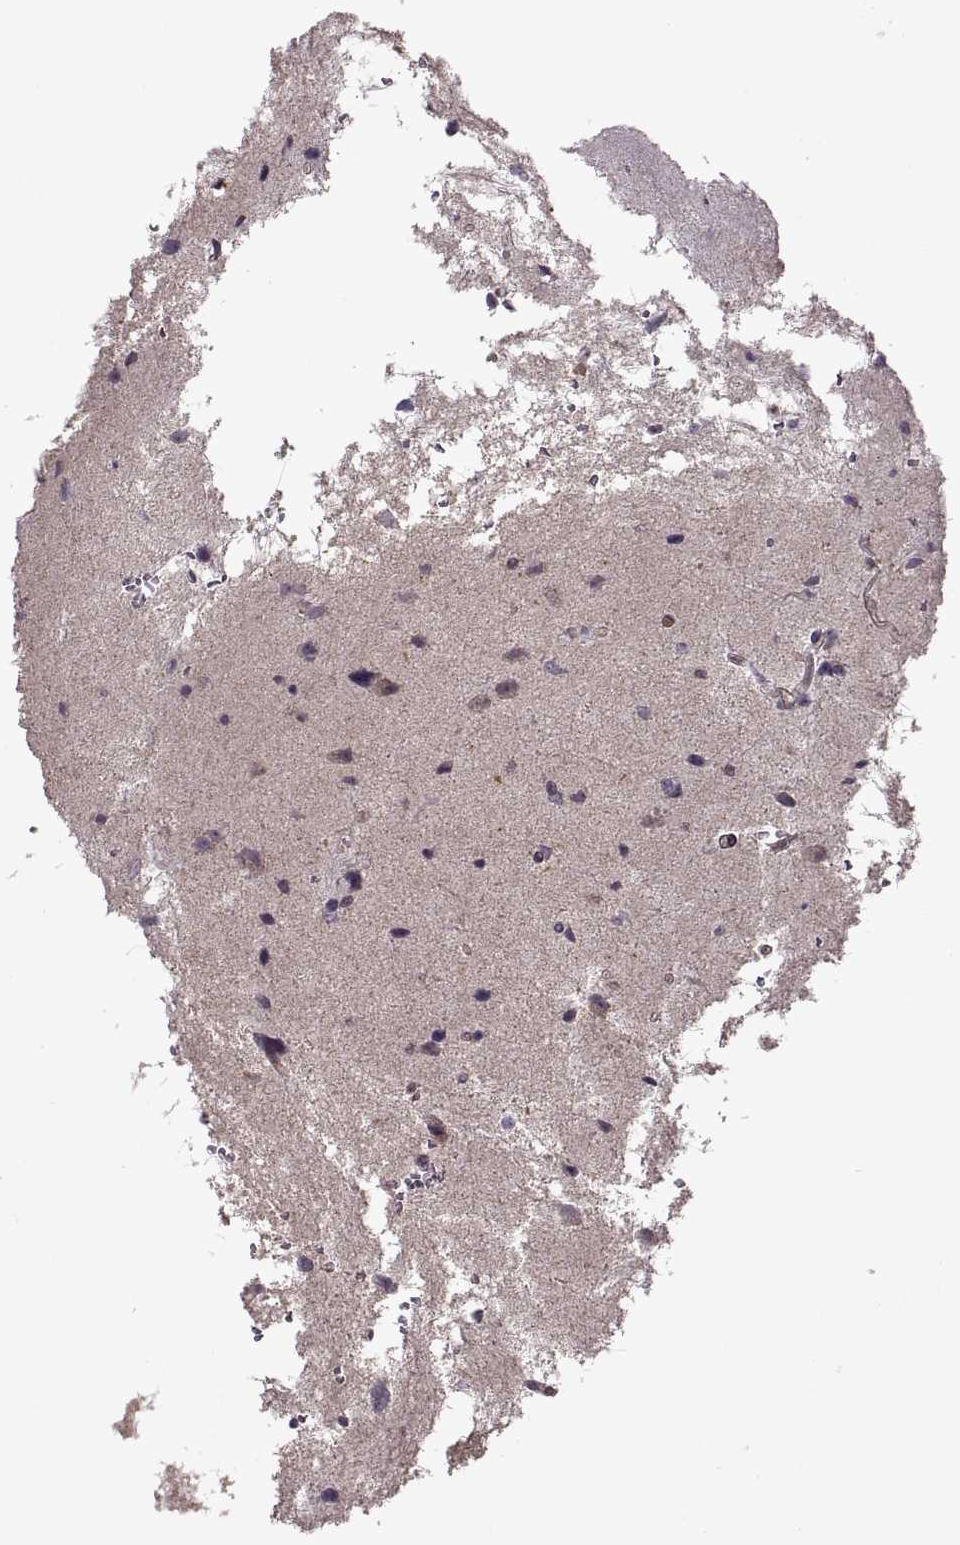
{"staining": {"intensity": "negative", "quantity": "none", "location": "none"}, "tissue": "glioma", "cell_type": "Tumor cells", "image_type": "cancer", "snomed": [{"axis": "morphology", "description": "Glioma, malignant, Low grade"}, {"axis": "topography", "description": "Brain"}], "caption": "This photomicrograph is of glioma stained with immunohistochemistry to label a protein in brown with the nuclei are counter-stained blue. There is no expression in tumor cells. (DAB (3,3'-diaminobenzidine) immunohistochemistry visualized using brightfield microscopy, high magnification).", "gene": "PIERCE1", "patient": {"sex": "female", "age": 32}}